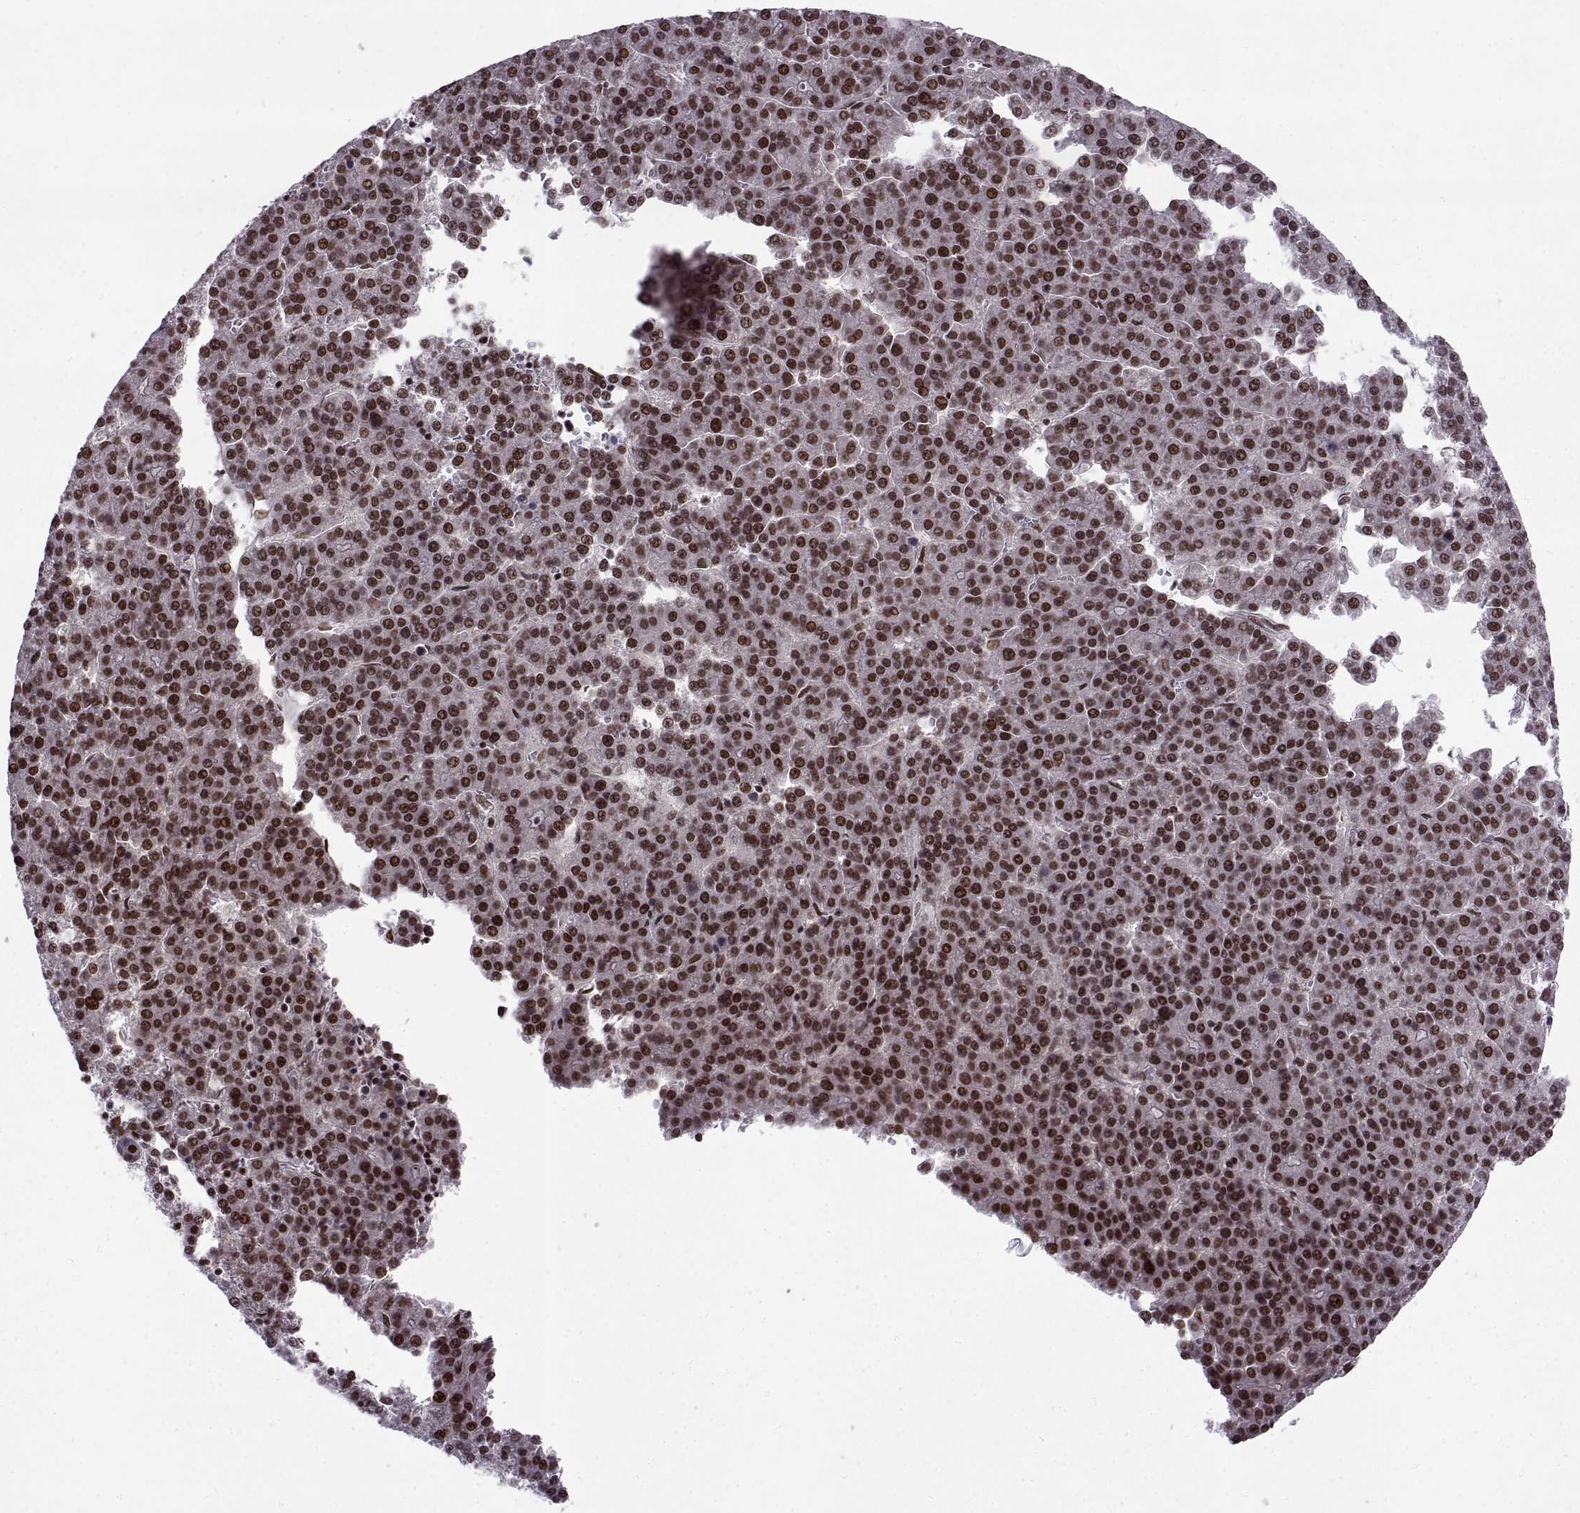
{"staining": {"intensity": "strong", "quantity": ">75%", "location": "nuclear"}, "tissue": "liver cancer", "cell_type": "Tumor cells", "image_type": "cancer", "snomed": [{"axis": "morphology", "description": "Carcinoma, Hepatocellular, NOS"}, {"axis": "topography", "description": "Liver"}], "caption": "The image reveals immunohistochemical staining of liver cancer. There is strong nuclear positivity is seen in approximately >75% of tumor cells.", "gene": "MT1E", "patient": {"sex": "female", "age": 58}}